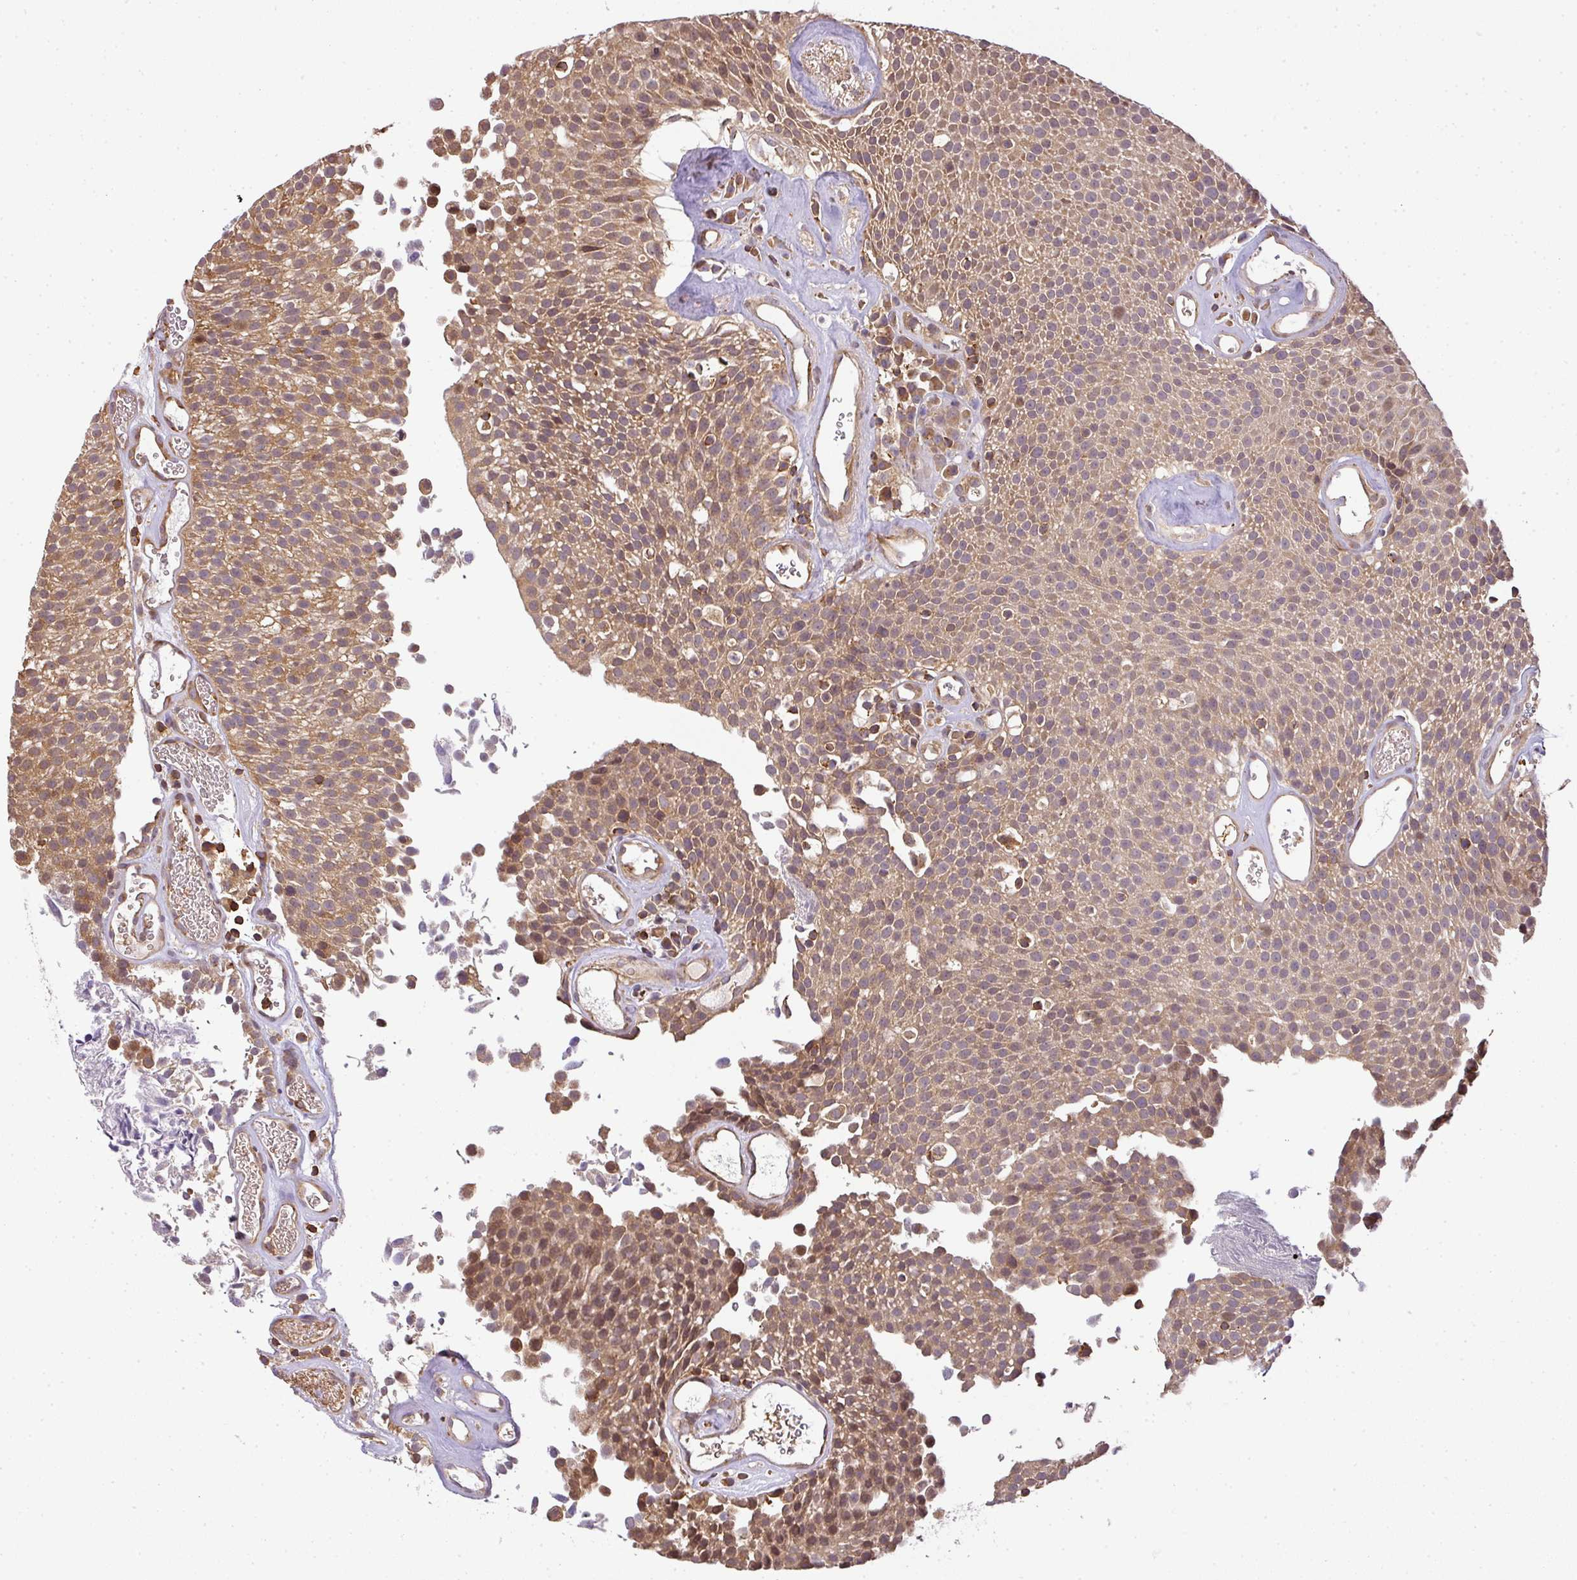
{"staining": {"intensity": "moderate", "quantity": ">75%", "location": "cytoplasmic/membranous"}, "tissue": "urothelial cancer", "cell_type": "Tumor cells", "image_type": "cancer", "snomed": [{"axis": "morphology", "description": "Urothelial carcinoma, Low grade"}, {"axis": "topography", "description": "Urinary bladder"}], "caption": "An immunohistochemistry histopathology image of tumor tissue is shown. Protein staining in brown shows moderate cytoplasmic/membranous positivity in low-grade urothelial carcinoma within tumor cells. Nuclei are stained in blue.", "gene": "TCL1B", "patient": {"sex": "female", "age": 79}}